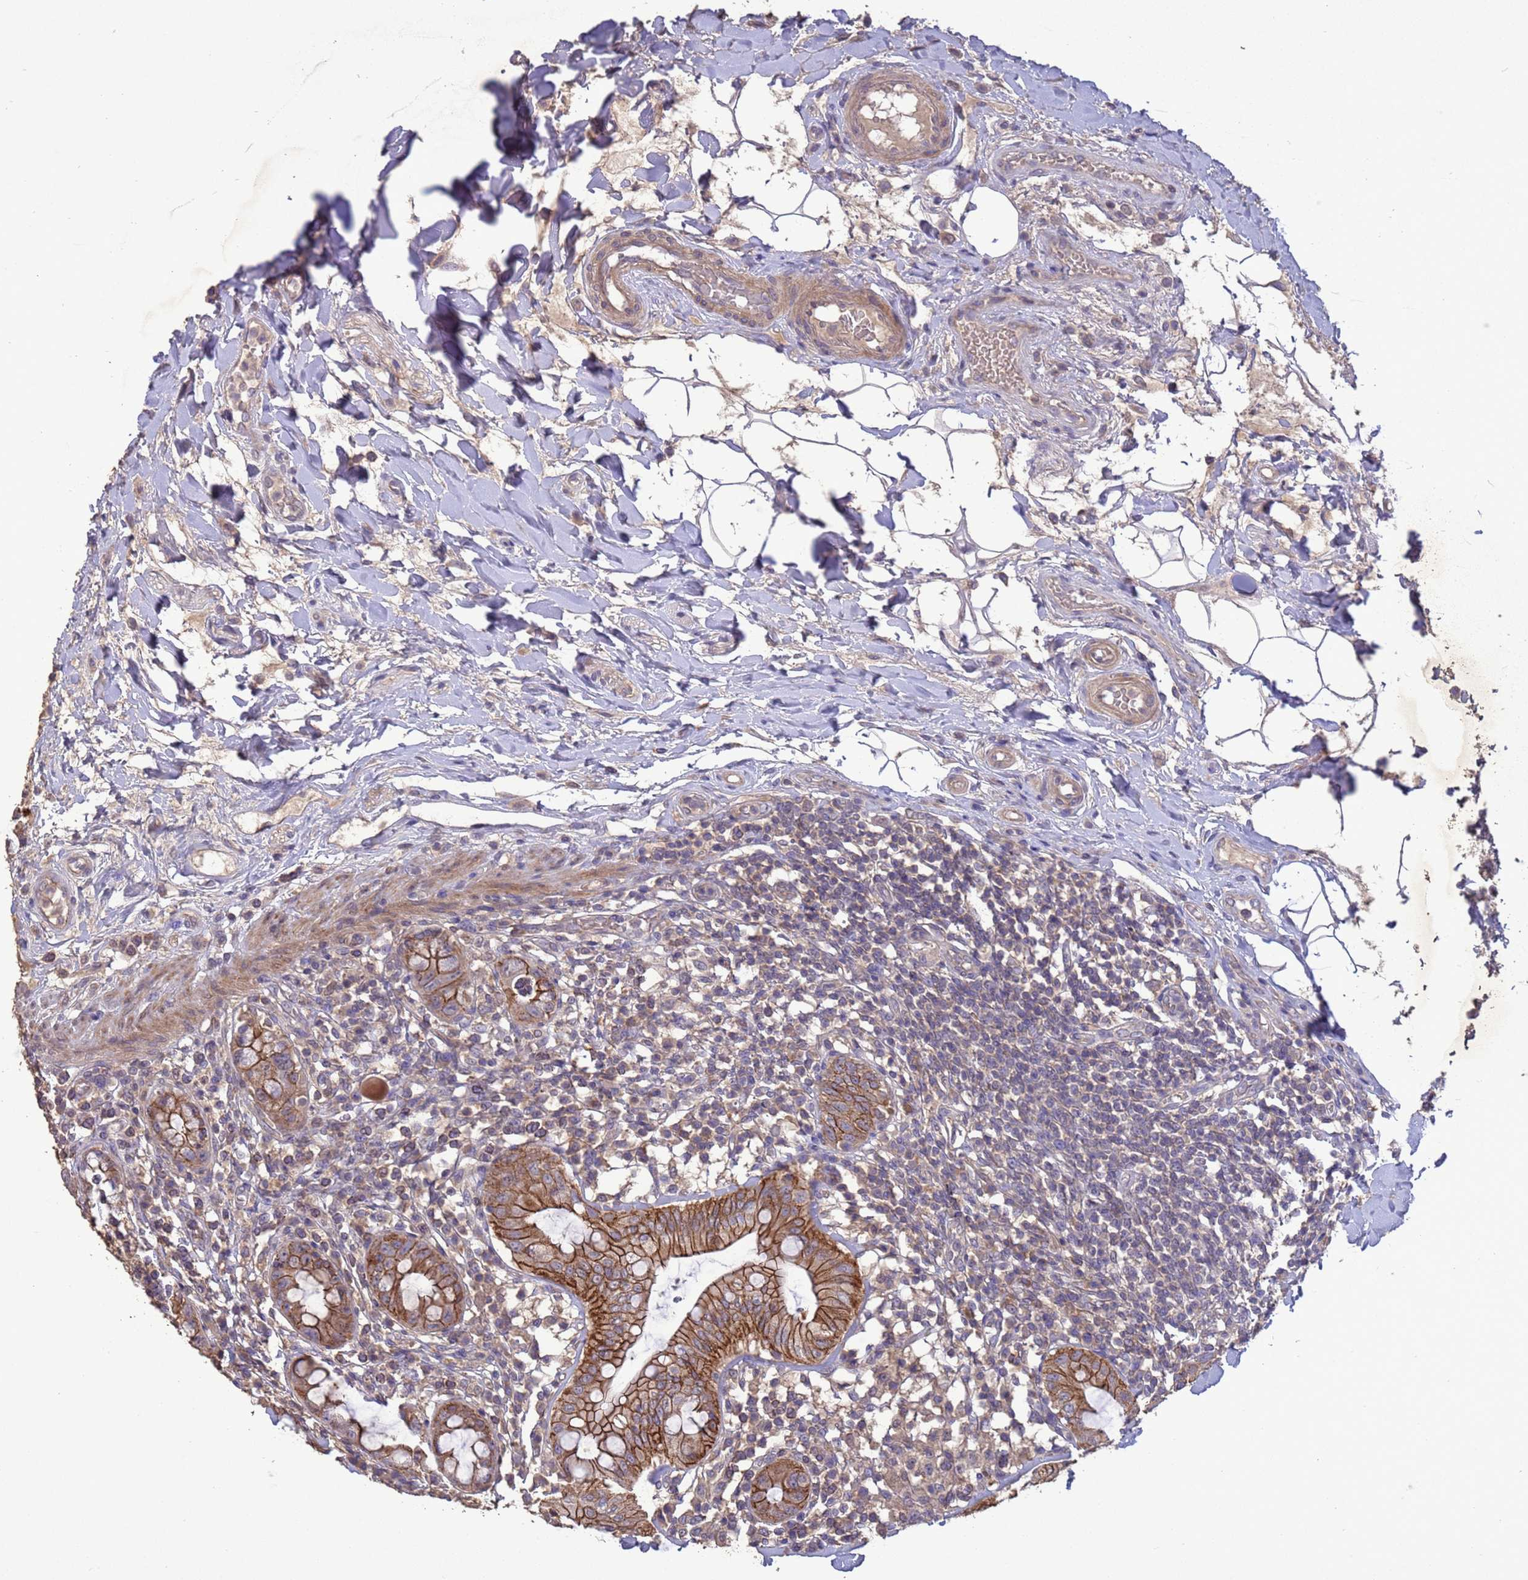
{"staining": {"intensity": "strong", "quantity": ">75%", "location": "cytoplasmic/membranous"}, "tissue": "rectum", "cell_type": "Glandular cells", "image_type": "normal", "snomed": [{"axis": "morphology", "description": "Normal tissue, NOS"}, {"axis": "topography", "description": "Rectum"}], "caption": "Approximately >75% of glandular cells in unremarkable rectum display strong cytoplasmic/membranous protein staining as visualized by brown immunohistochemical staining.", "gene": "SLC9B2", "patient": {"sex": "female", "age": 57}}